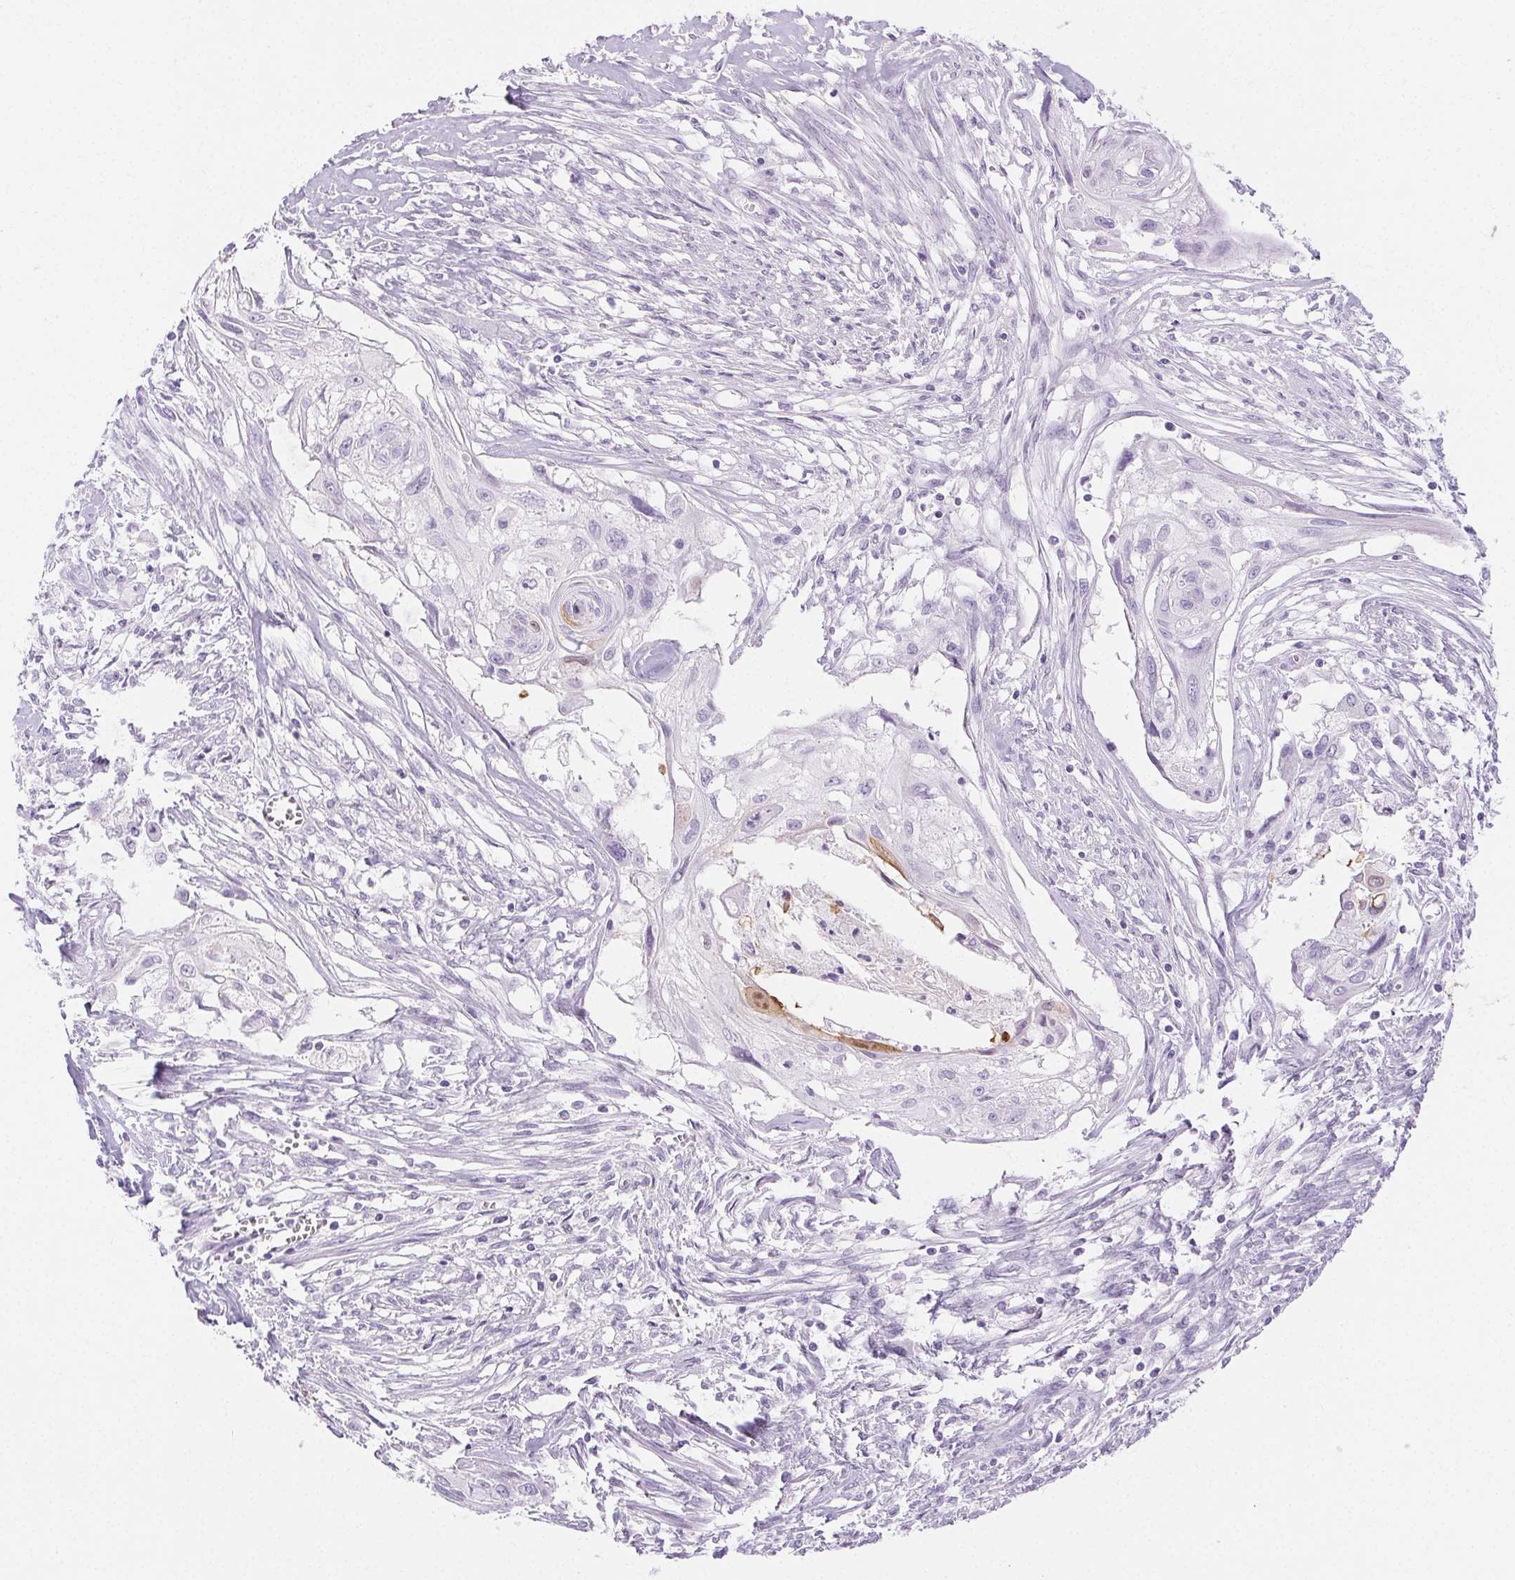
{"staining": {"intensity": "negative", "quantity": "none", "location": "none"}, "tissue": "cervical cancer", "cell_type": "Tumor cells", "image_type": "cancer", "snomed": [{"axis": "morphology", "description": "Squamous cell carcinoma, NOS"}, {"axis": "topography", "description": "Cervix"}], "caption": "Protein analysis of cervical squamous cell carcinoma shows no significant positivity in tumor cells.", "gene": "SPRR3", "patient": {"sex": "female", "age": 49}}